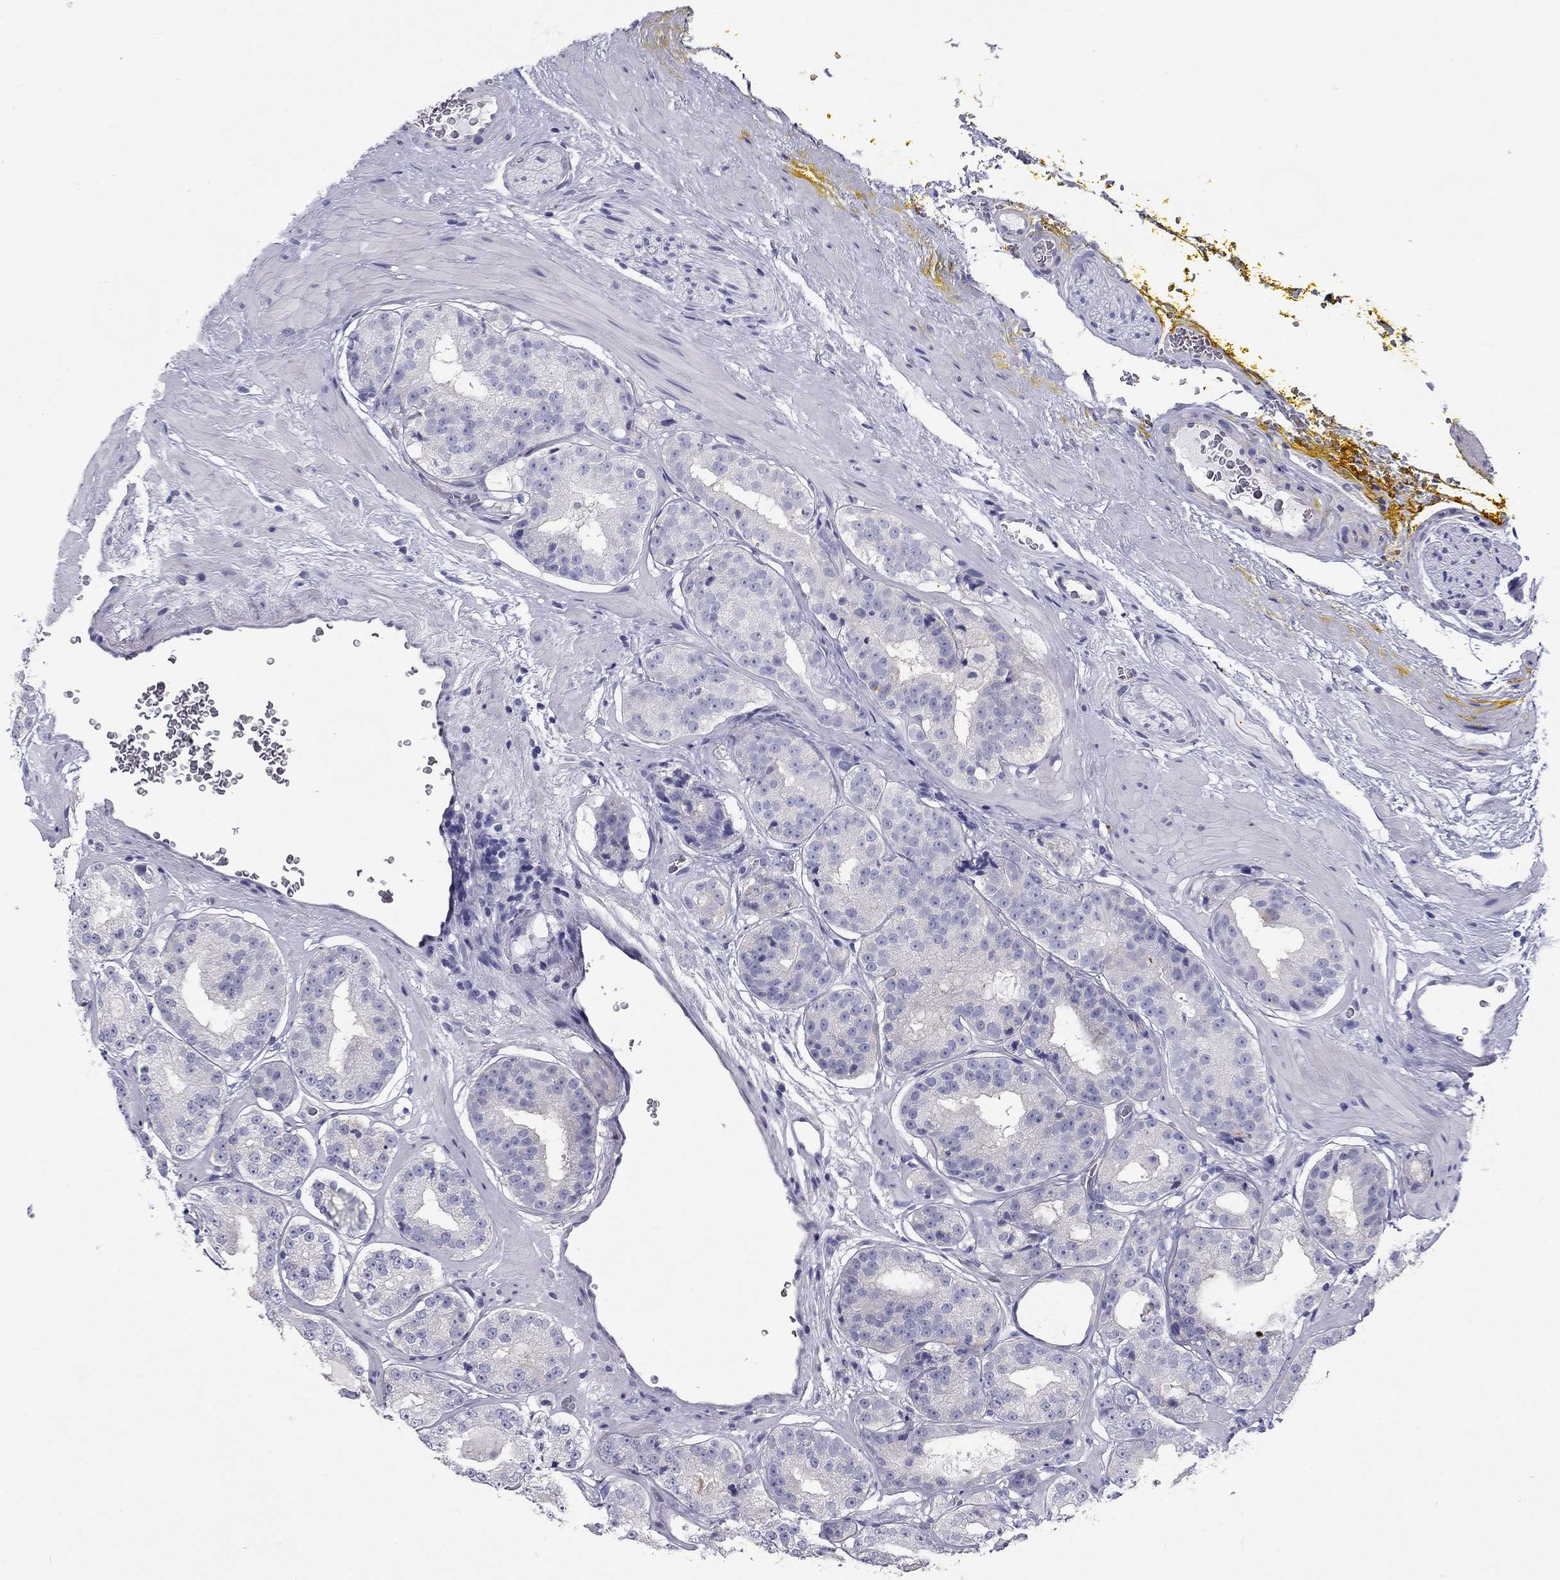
{"staining": {"intensity": "negative", "quantity": "none", "location": "none"}, "tissue": "prostate cancer", "cell_type": "Tumor cells", "image_type": "cancer", "snomed": [{"axis": "morphology", "description": "Adenocarcinoma, Low grade"}, {"axis": "topography", "description": "Prostate"}], "caption": "IHC histopathology image of neoplastic tissue: prostate cancer (low-grade adenocarcinoma) stained with DAB exhibits no significant protein positivity in tumor cells.", "gene": "DNALI1", "patient": {"sex": "male", "age": 60}}